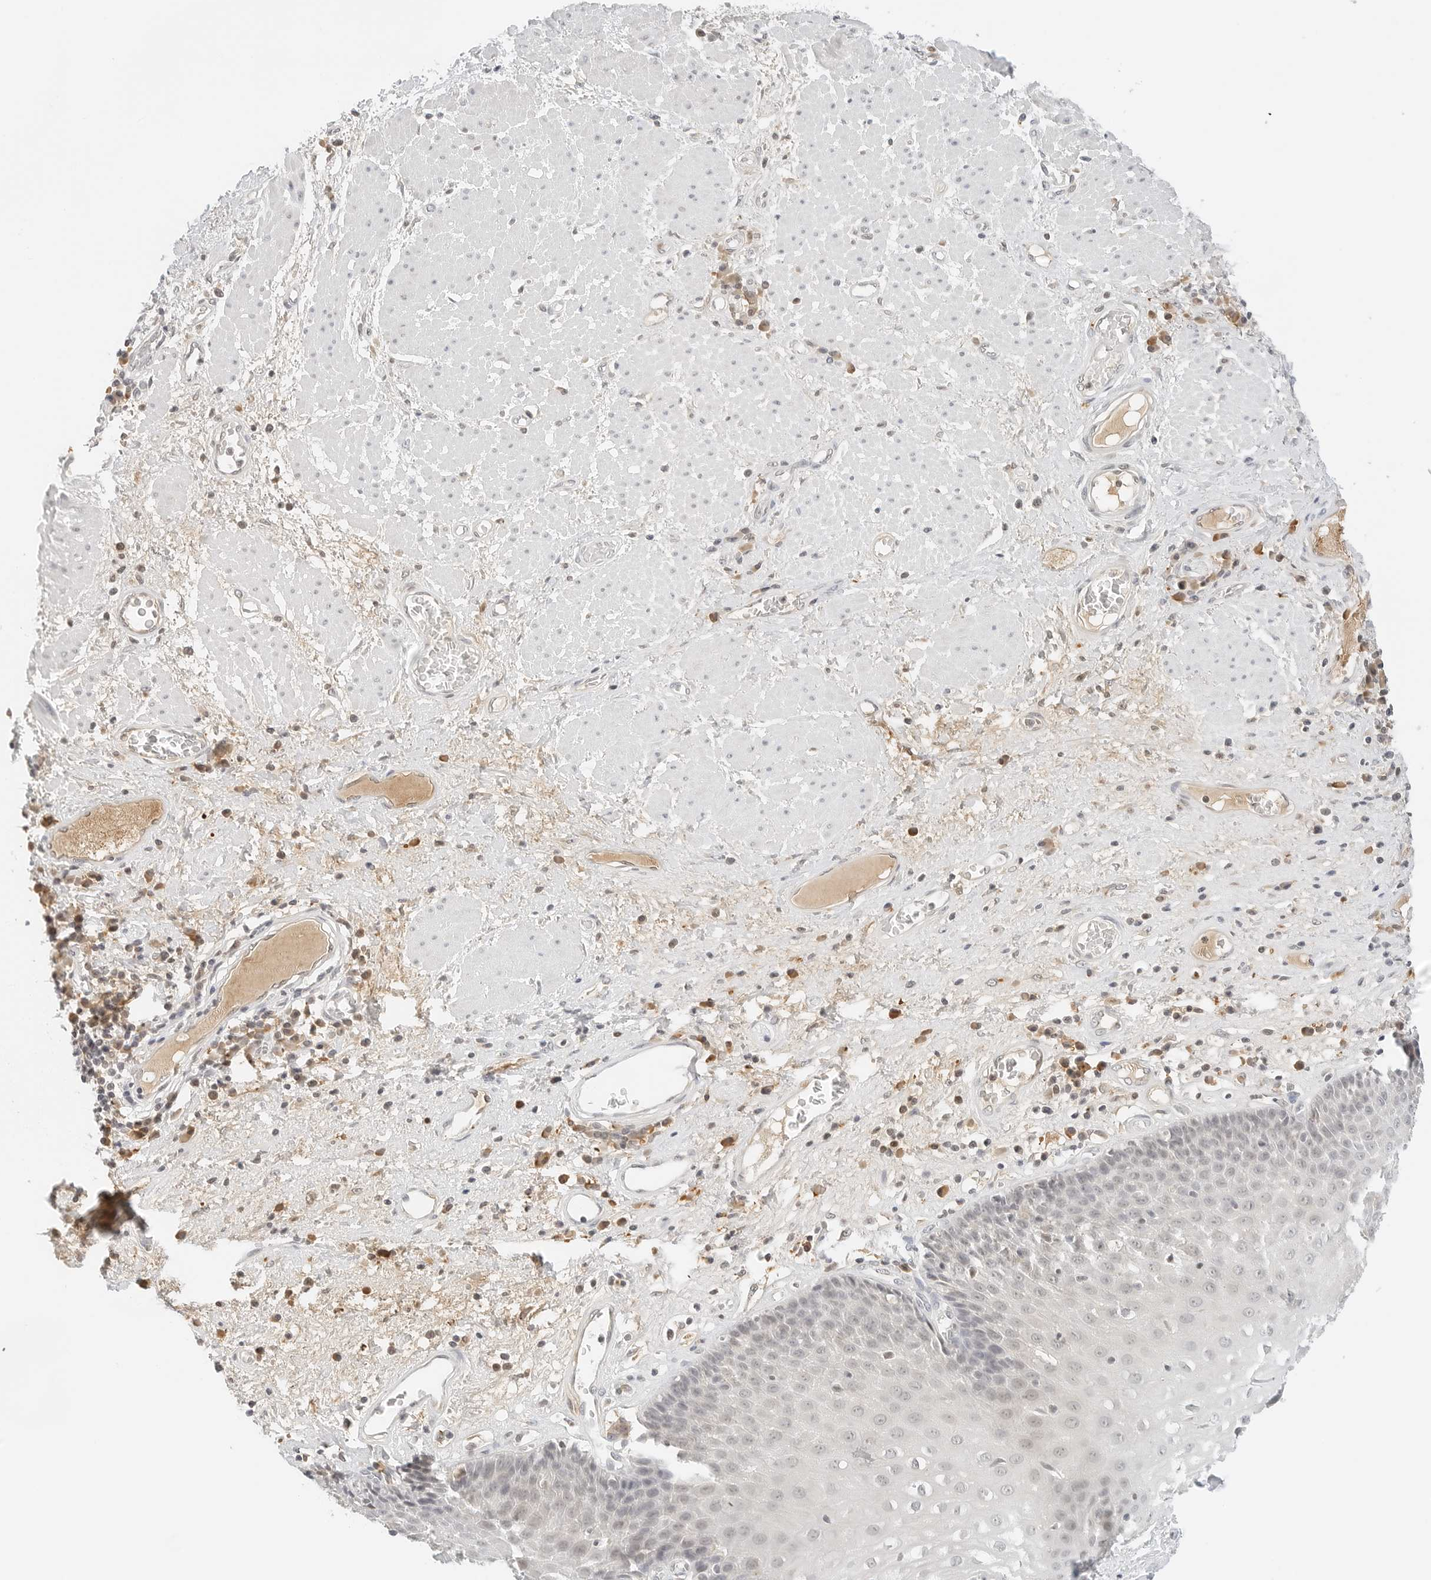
{"staining": {"intensity": "weak", "quantity": "<25%", "location": "cytoplasmic/membranous"}, "tissue": "esophagus", "cell_type": "Squamous epithelial cells", "image_type": "normal", "snomed": [{"axis": "morphology", "description": "Normal tissue, NOS"}, {"axis": "morphology", "description": "Adenocarcinoma, NOS"}, {"axis": "topography", "description": "Esophagus"}], "caption": "High magnification brightfield microscopy of unremarkable esophagus stained with DAB (brown) and counterstained with hematoxylin (blue): squamous epithelial cells show no significant expression. Brightfield microscopy of IHC stained with DAB (brown) and hematoxylin (blue), captured at high magnification.", "gene": "NEO1", "patient": {"sex": "male", "age": 62}}